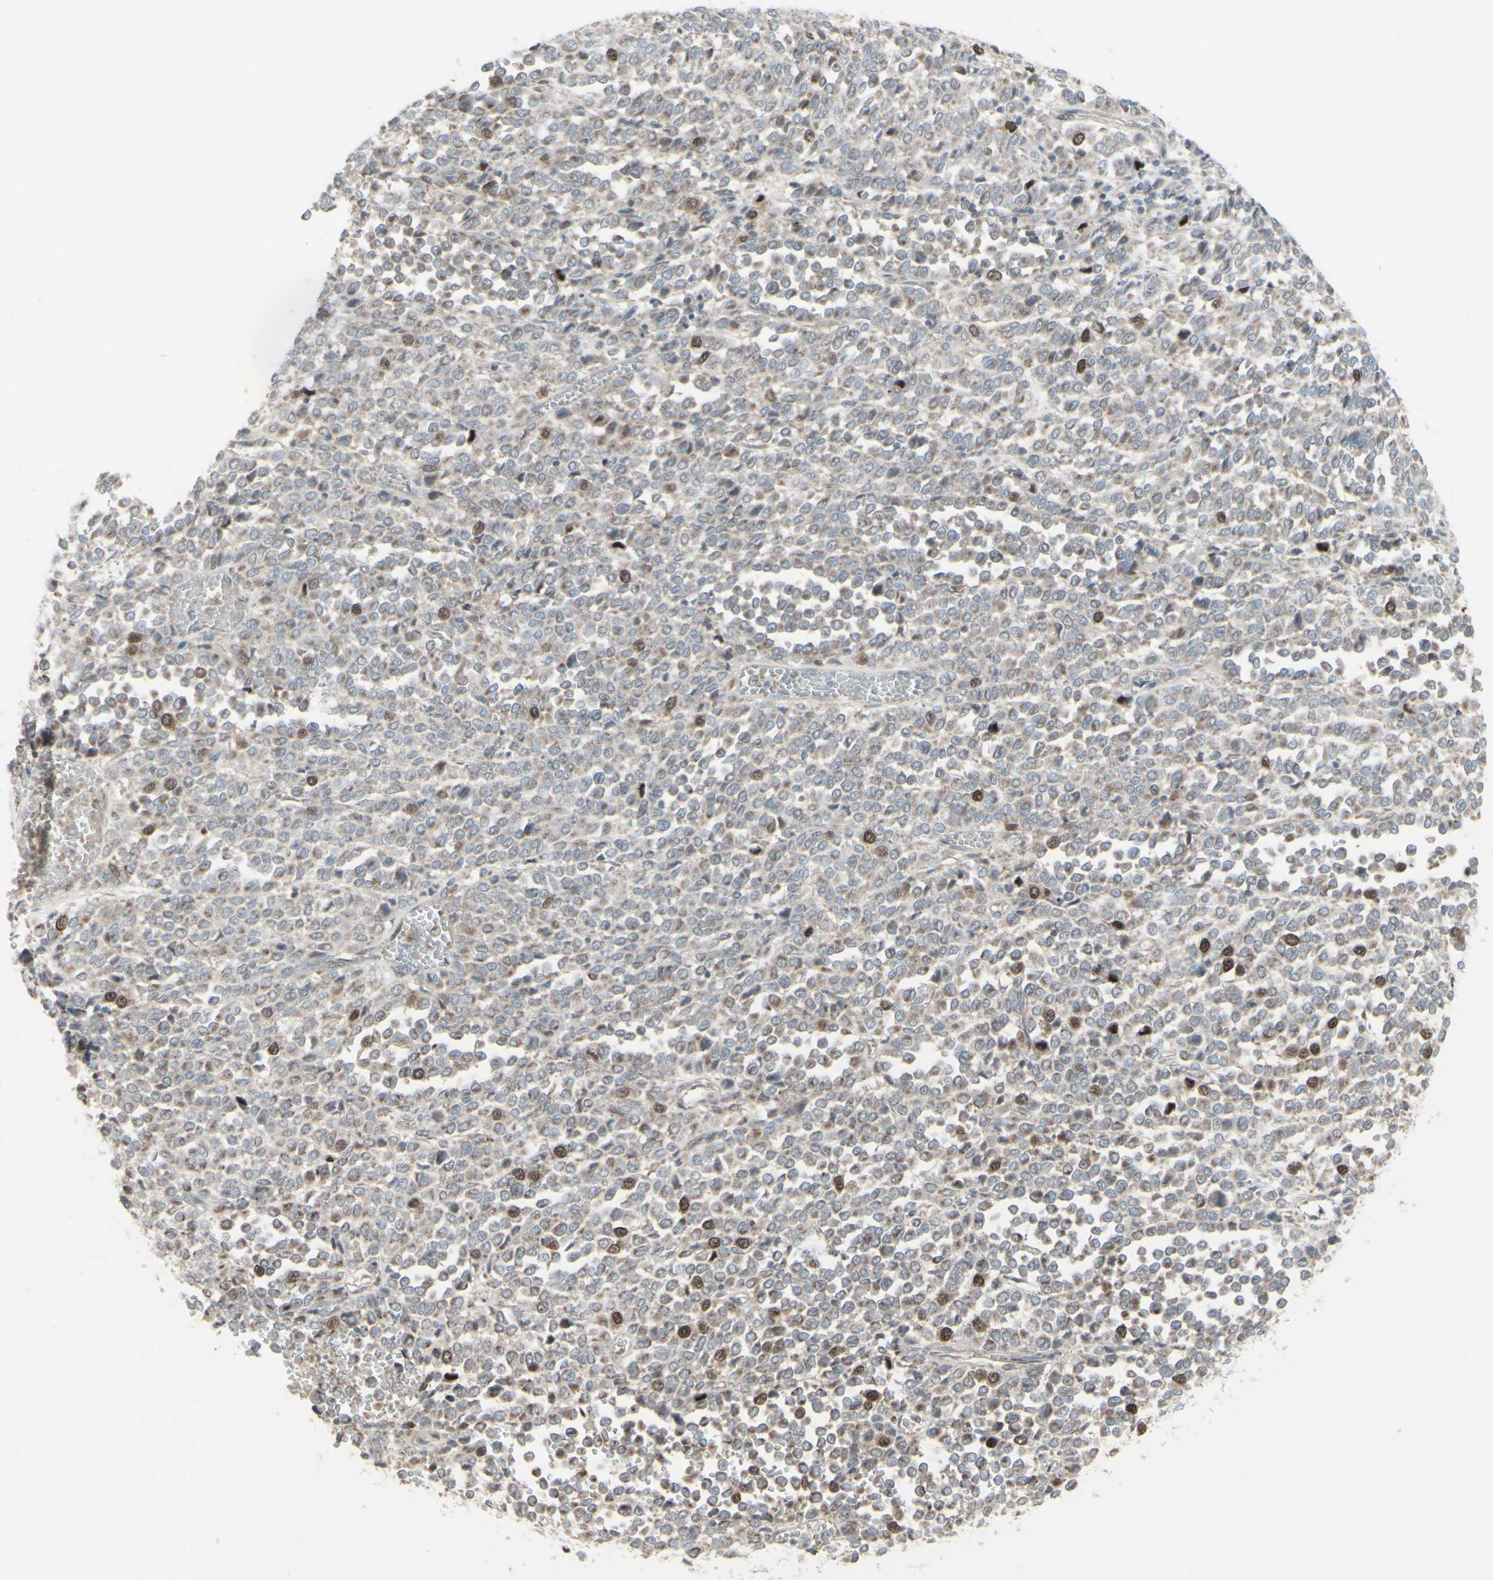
{"staining": {"intensity": "moderate", "quantity": "25%-75%", "location": "nuclear"}, "tissue": "melanoma", "cell_type": "Tumor cells", "image_type": "cancer", "snomed": [{"axis": "morphology", "description": "Malignant melanoma, Metastatic site"}, {"axis": "topography", "description": "Pancreas"}], "caption": "Brown immunohistochemical staining in human melanoma demonstrates moderate nuclear expression in approximately 25%-75% of tumor cells. (Stains: DAB in brown, nuclei in blue, Microscopy: brightfield microscopy at high magnification).", "gene": "GMNN", "patient": {"sex": "female", "age": 30}}